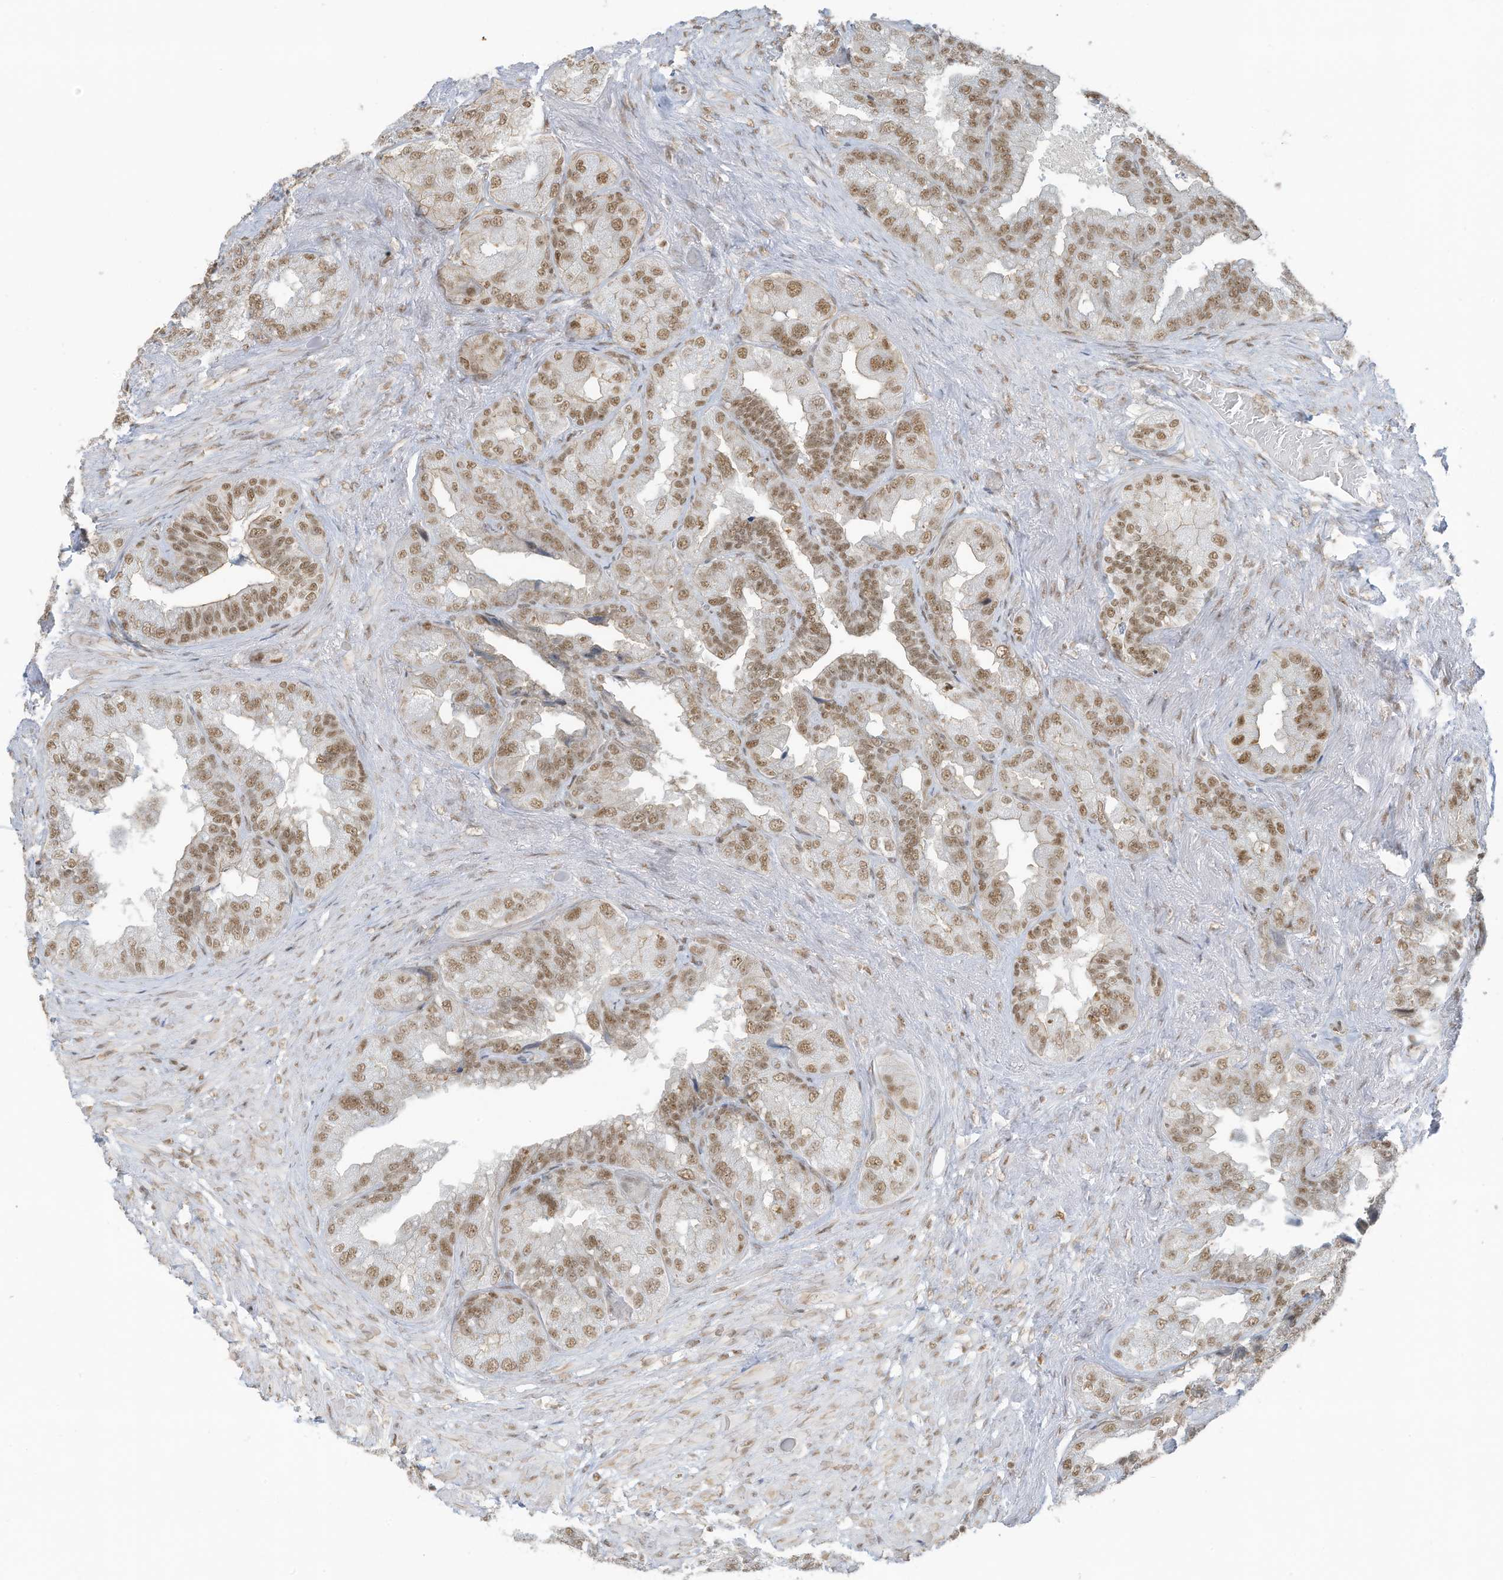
{"staining": {"intensity": "moderate", "quantity": ">75%", "location": "nuclear"}, "tissue": "seminal vesicle", "cell_type": "Glandular cells", "image_type": "normal", "snomed": [{"axis": "morphology", "description": "Normal tissue, NOS"}, {"axis": "topography", "description": "Seminal veicle"}, {"axis": "topography", "description": "Peripheral nerve tissue"}], "caption": "Seminal vesicle stained with immunohistochemistry (IHC) exhibits moderate nuclear expression in approximately >75% of glandular cells. (Stains: DAB in brown, nuclei in blue, Microscopy: brightfield microscopy at high magnification).", "gene": "DBR1", "patient": {"sex": "male", "age": 63}}